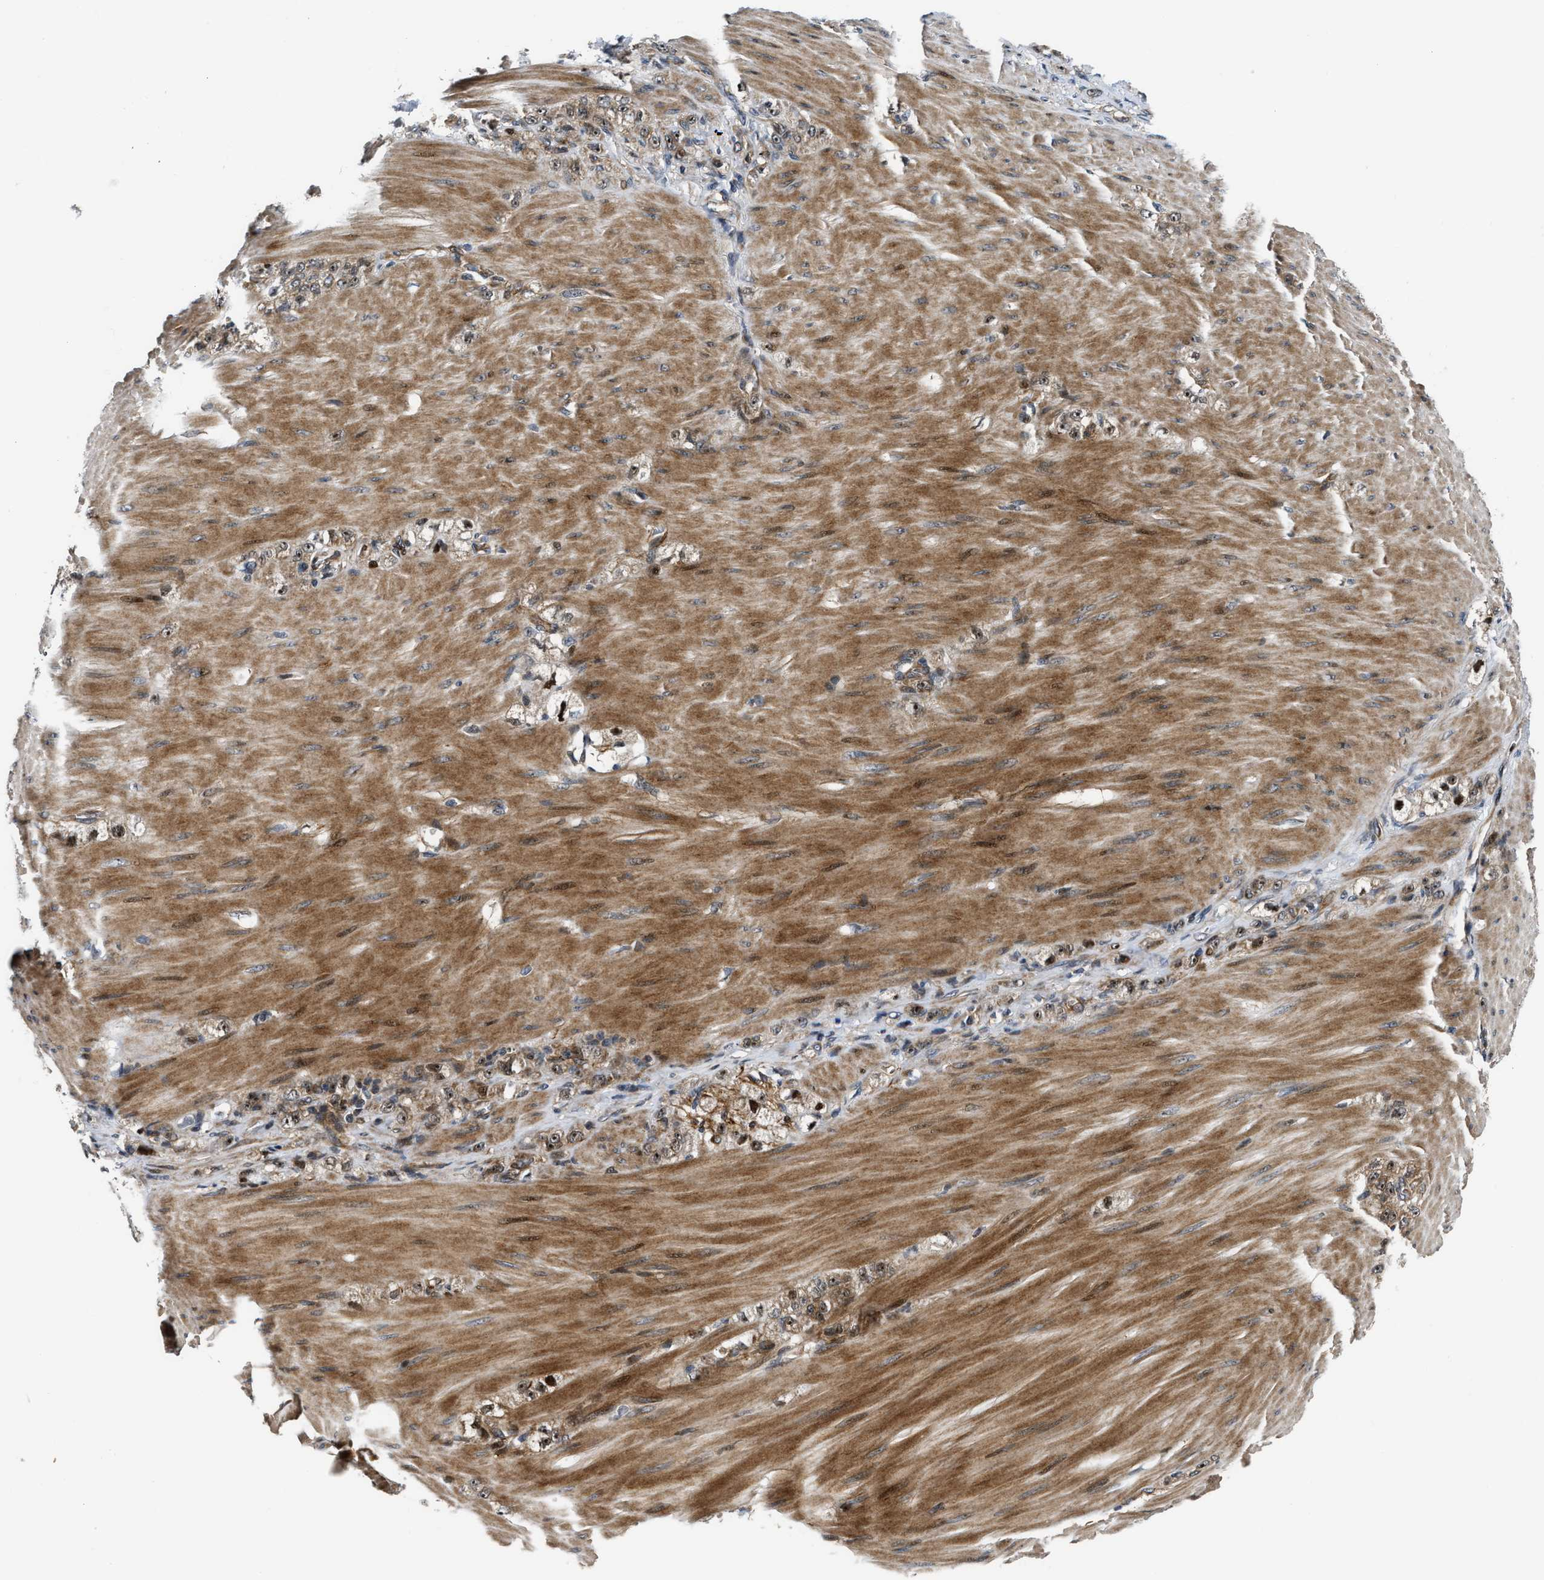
{"staining": {"intensity": "moderate", "quantity": ">75%", "location": "cytoplasmic/membranous,nuclear"}, "tissue": "stomach cancer", "cell_type": "Tumor cells", "image_type": "cancer", "snomed": [{"axis": "morphology", "description": "Normal tissue, NOS"}, {"axis": "morphology", "description": "Adenocarcinoma, NOS"}, {"axis": "topography", "description": "Stomach"}], "caption": "Moderate cytoplasmic/membranous and nuclear expression for a protein is seen in about >75% of tumor cells of stomach cancer (adenocarcinoma) using IHC.", "gene": "ALDH3A2", "patient": {"sex": "male", "age": 82}}